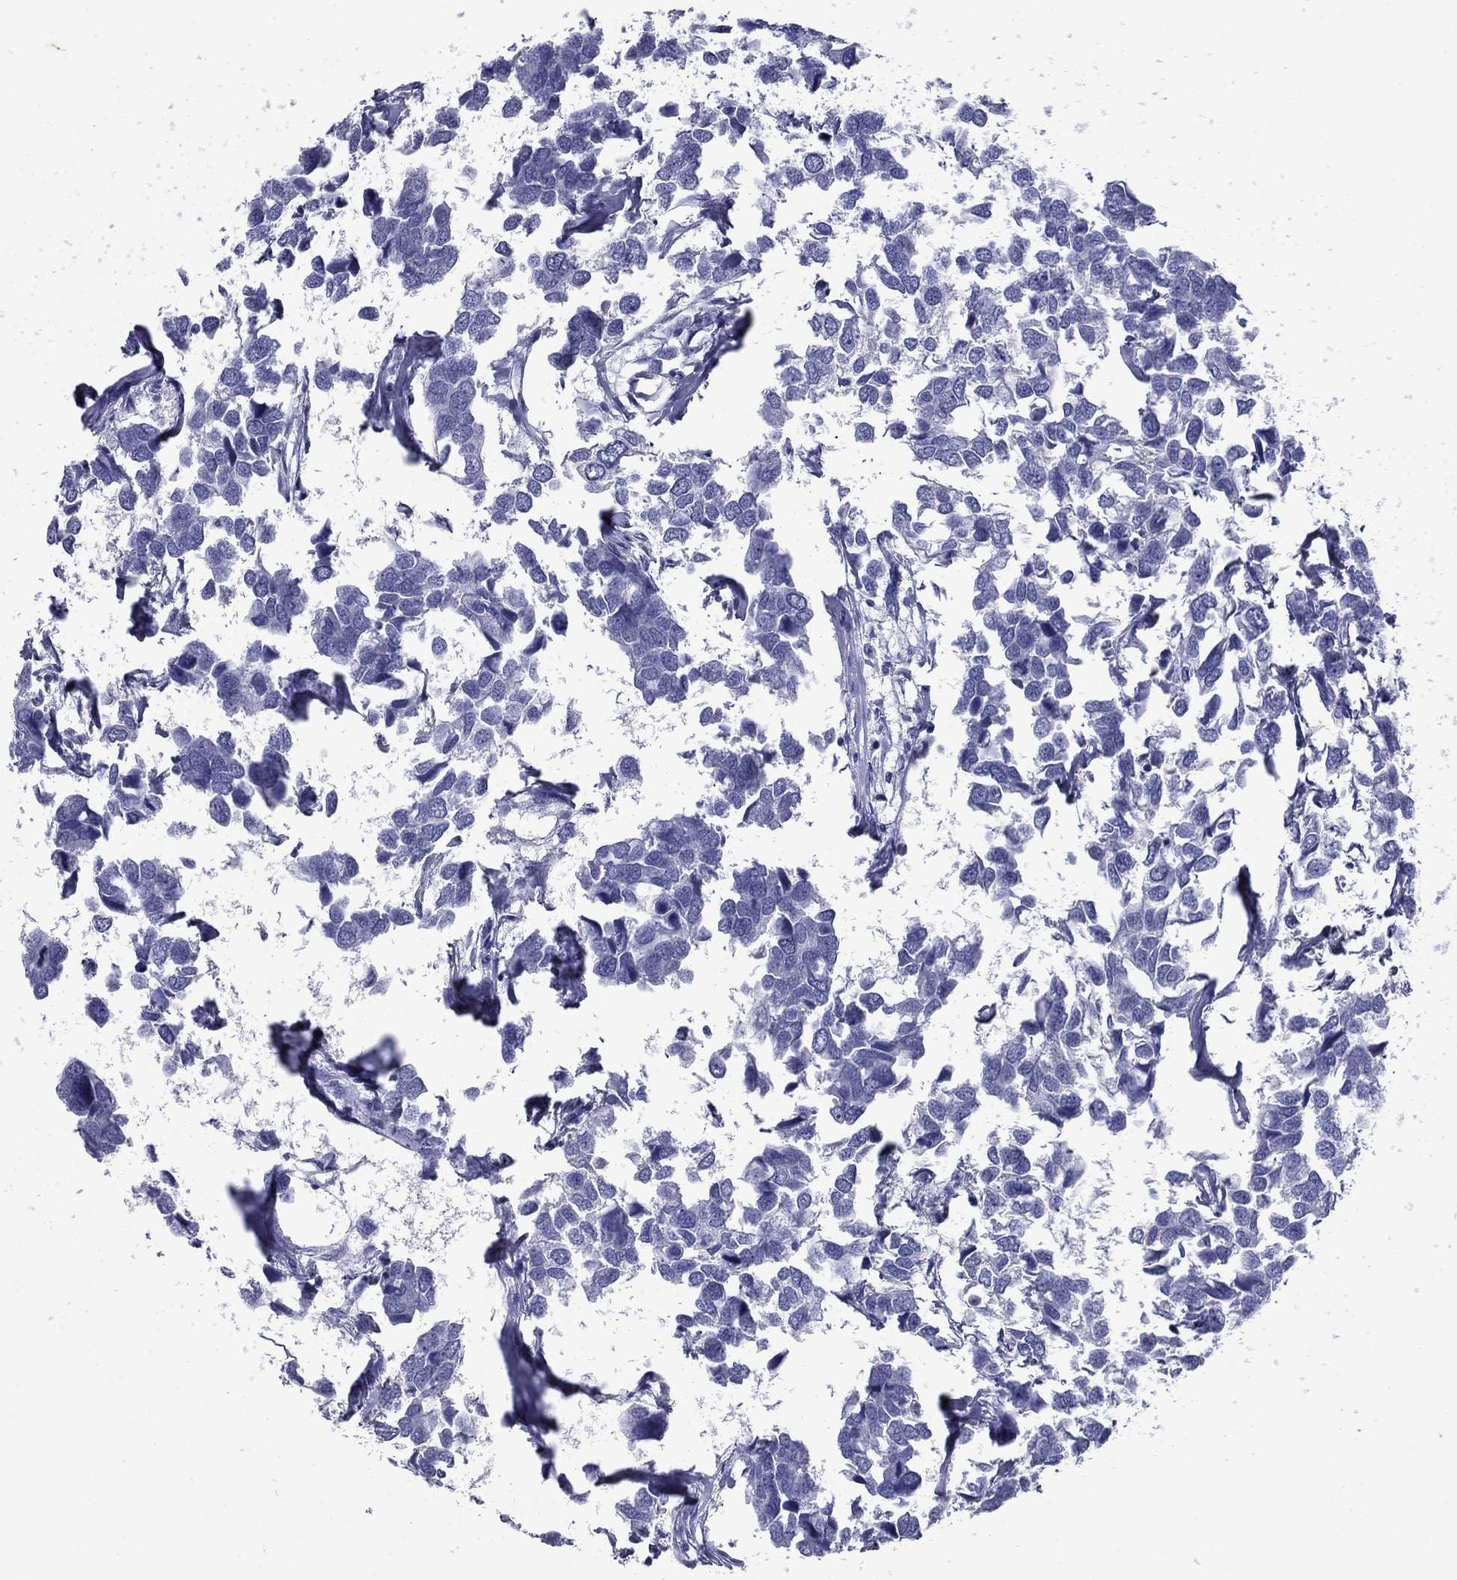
{"staining": {"intensity": "negative", "quantity": "none", "location": "none"}, "tissue": "breast cancer", "cell_type": "Tumor cells", "image_type": "cancer", "snomed": [{"axis": "morphology", "description": "Duct carcinoma"}, {"axis": "topography", "description": "Breast"}], "caption": "This is a photomicrograph of immunohistochemistry (IHC) staining of infiltrating ductal carcinoma (breast), which shows no staining in tumor cells.", "gene": "TCFL5", "patient": {"sex": "female", "age": 83}}